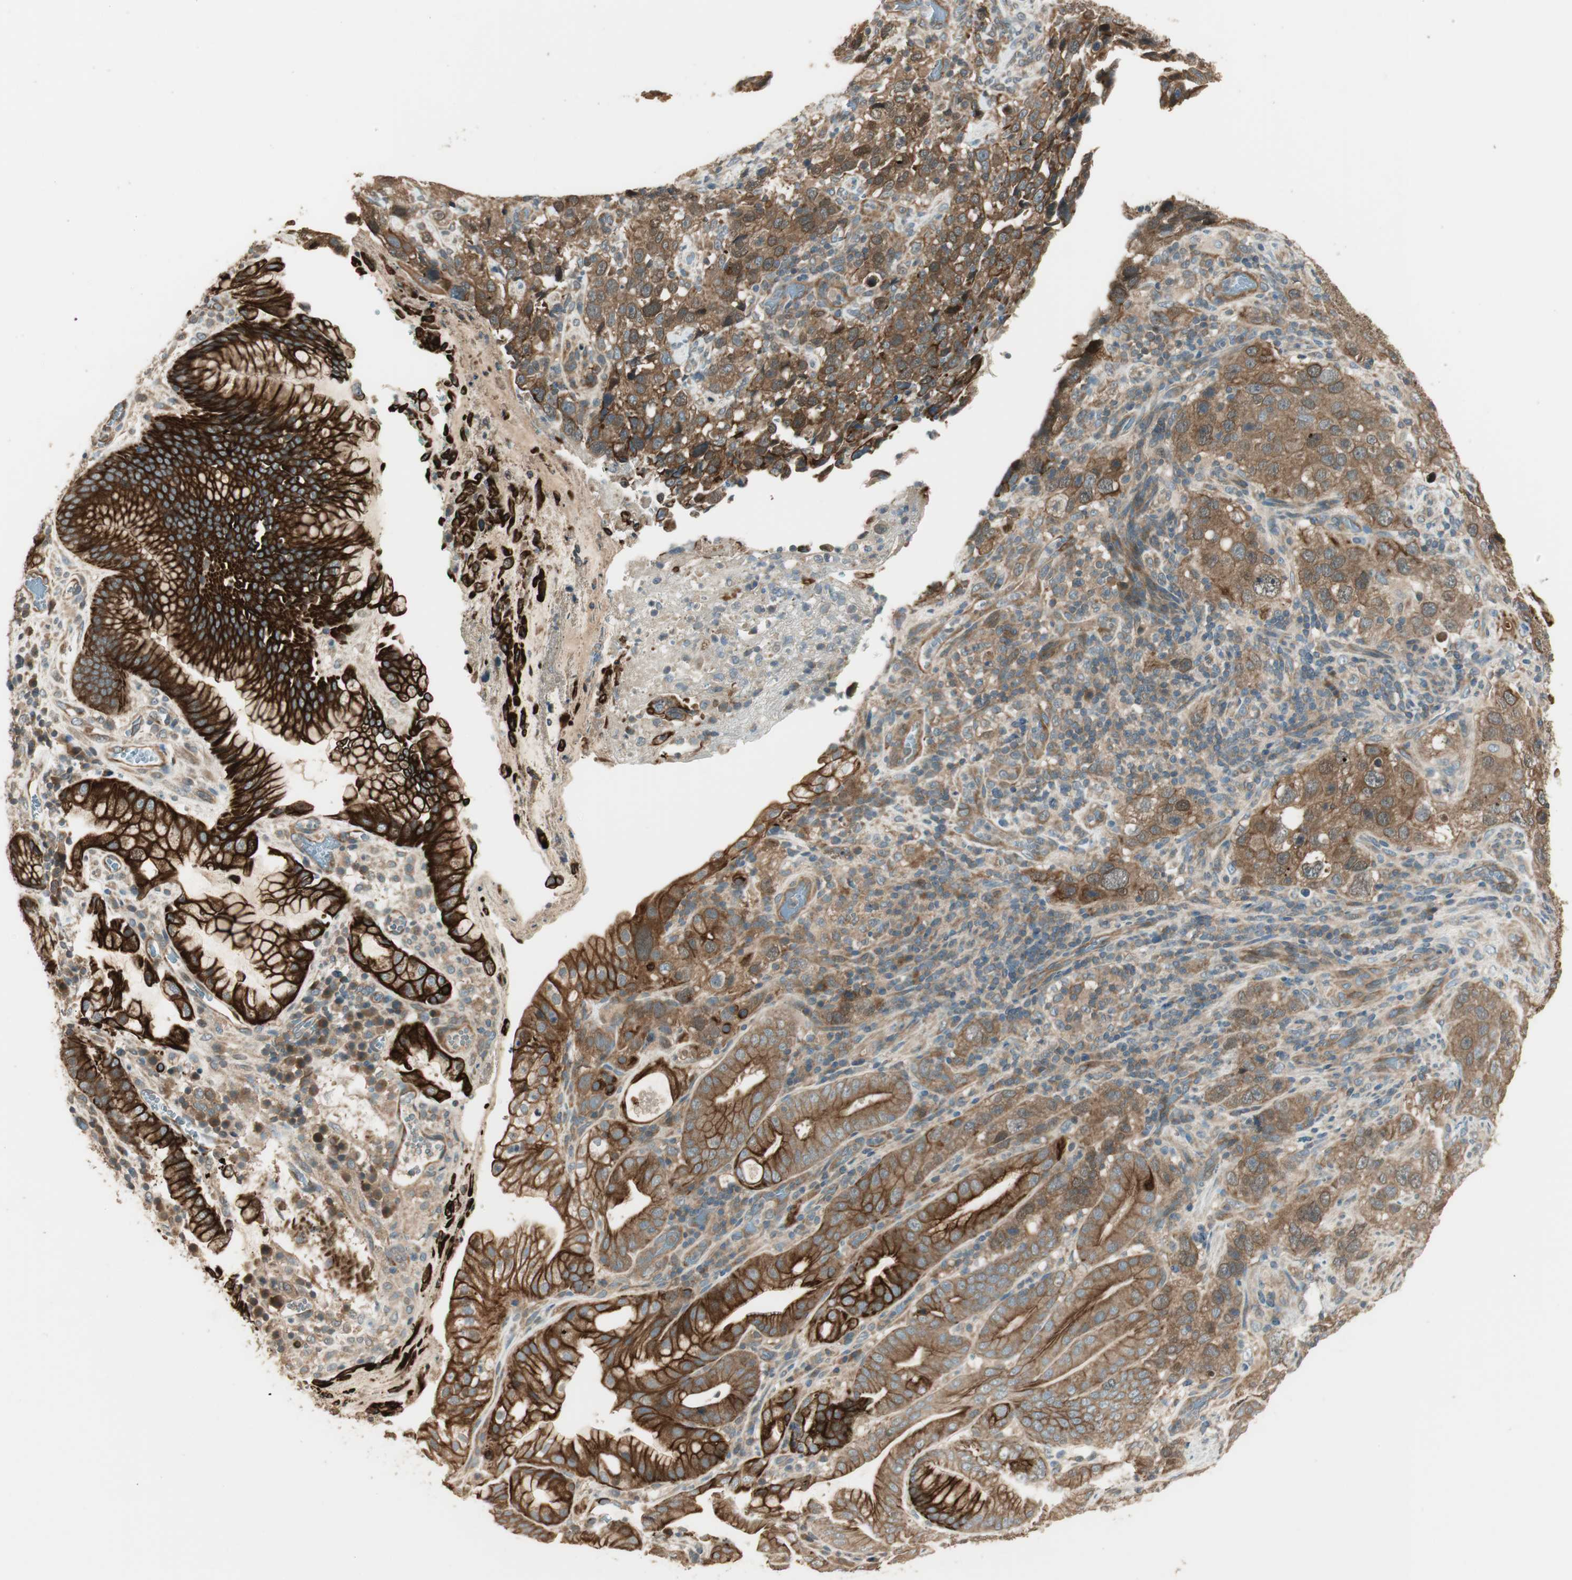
{"staining": {"intensity": "moderate", "quantity": ">75%", "location": "cytoplasmic/membranous"}, "tissue": "stomach cancer", "cell_type": "Tumor cells", "image_type": "cancer", "snomed": [{"axis": "morphology", "description": "Normal tissue, NOS"}, {"axis": "morphology", "description": "Adenocarcinoma, NOS"}, {"axis": "topography", "description": "Stomach"}], "caption": "The photomicrograph demonstrates a brown stain indicating the presence of a protein in the cytoplasmic/membranous of tumor cells in stomach cancer (adenocarcinoma). Ihc stains the protein of interest in brown and the nuclei are stained blue.", "gene": "PFDN5", "patient": {"sex": "male", "age": 48}}